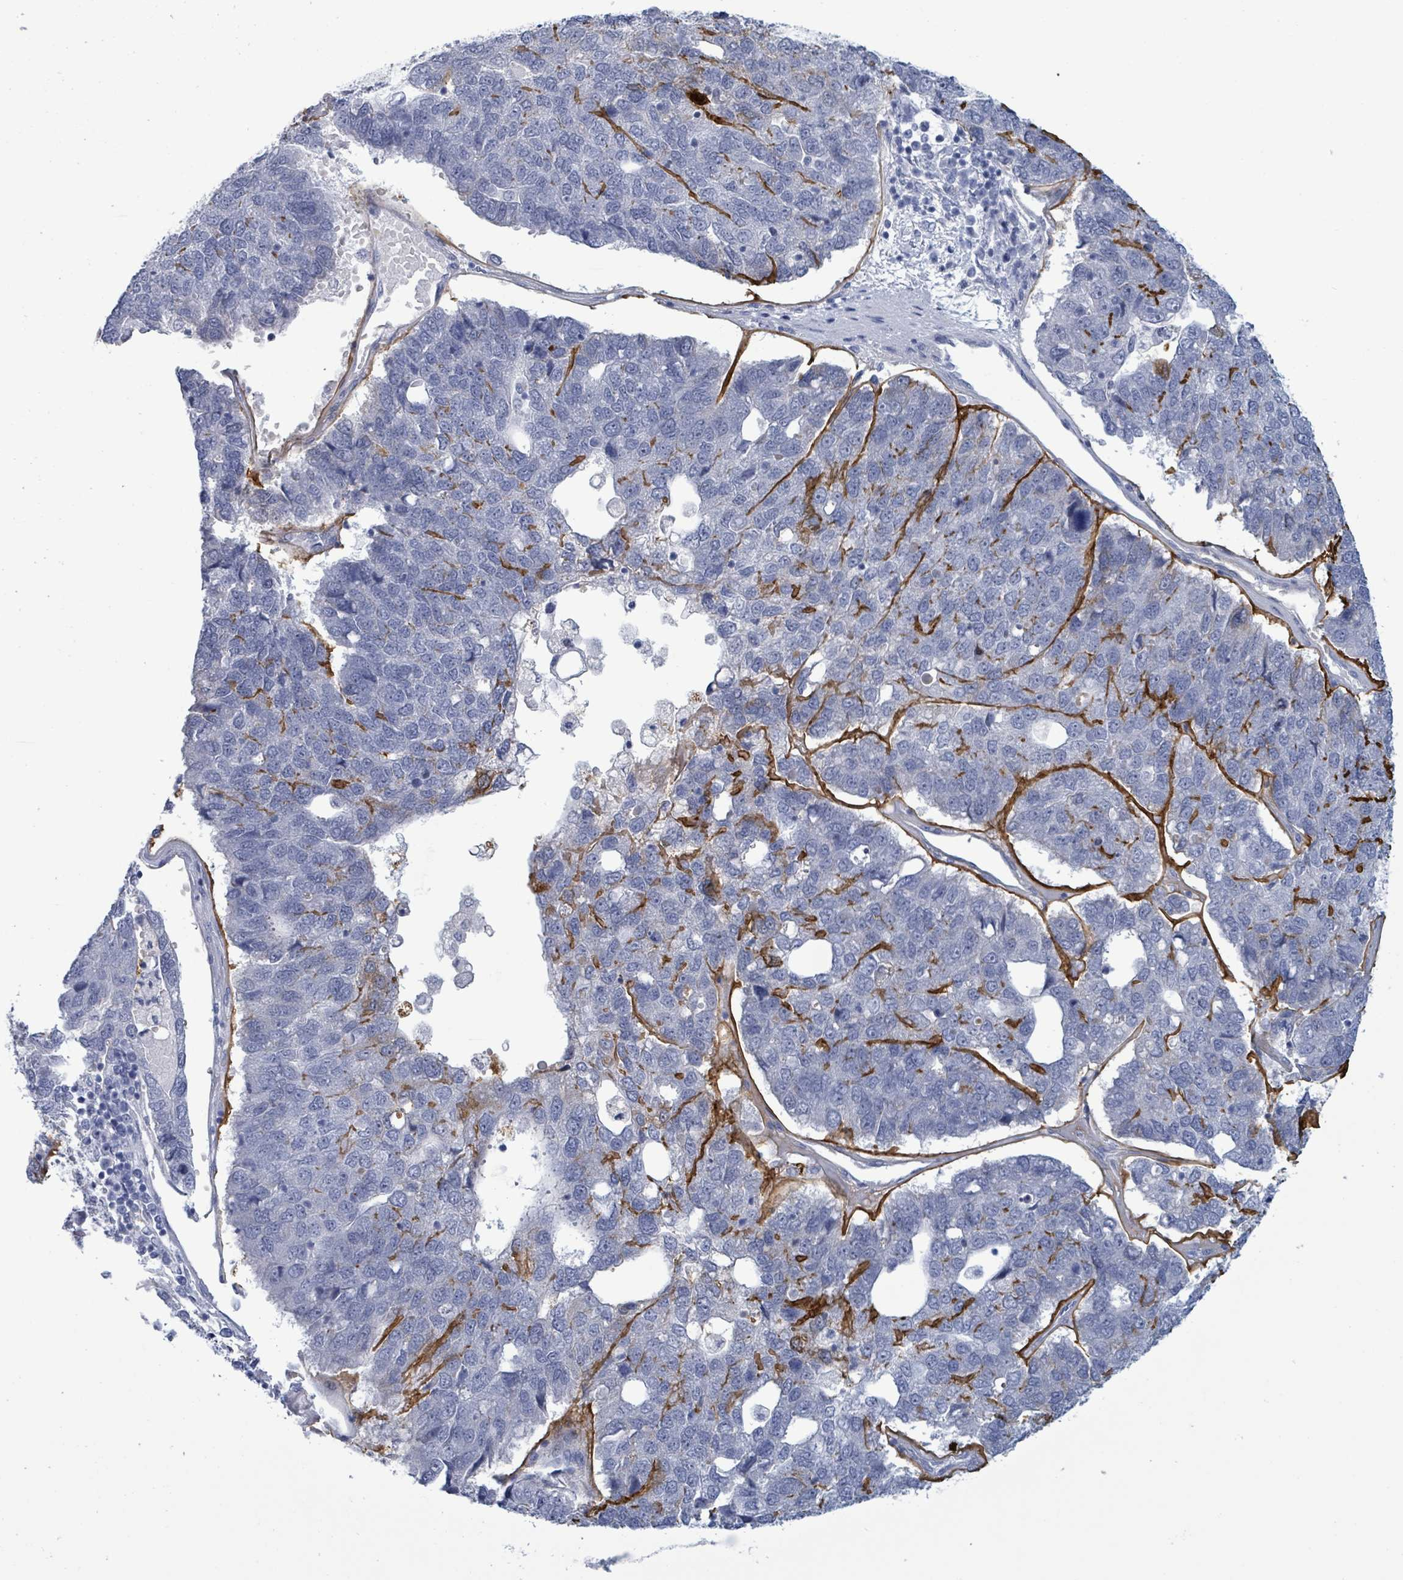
{"staining": {"intensity": "negative", "quantity": "none", "location": "none"}, "tissue": "pancreatic cancer", "cell_type": "Tumor cells", "image_type": "cancer", "snomed": [{"axis": "morphology", "description": "Adenocarcinoma, NOS"}, {"axis": "topography", "description": "Pancreas"}], "caption": "DAB immunohistochemical staining of pancreatic adenocarcinoma demonstrates no significant positivity in tumor cells.", "gene": "ZNF771", "patient": {"sex": "female", "age": 61}}